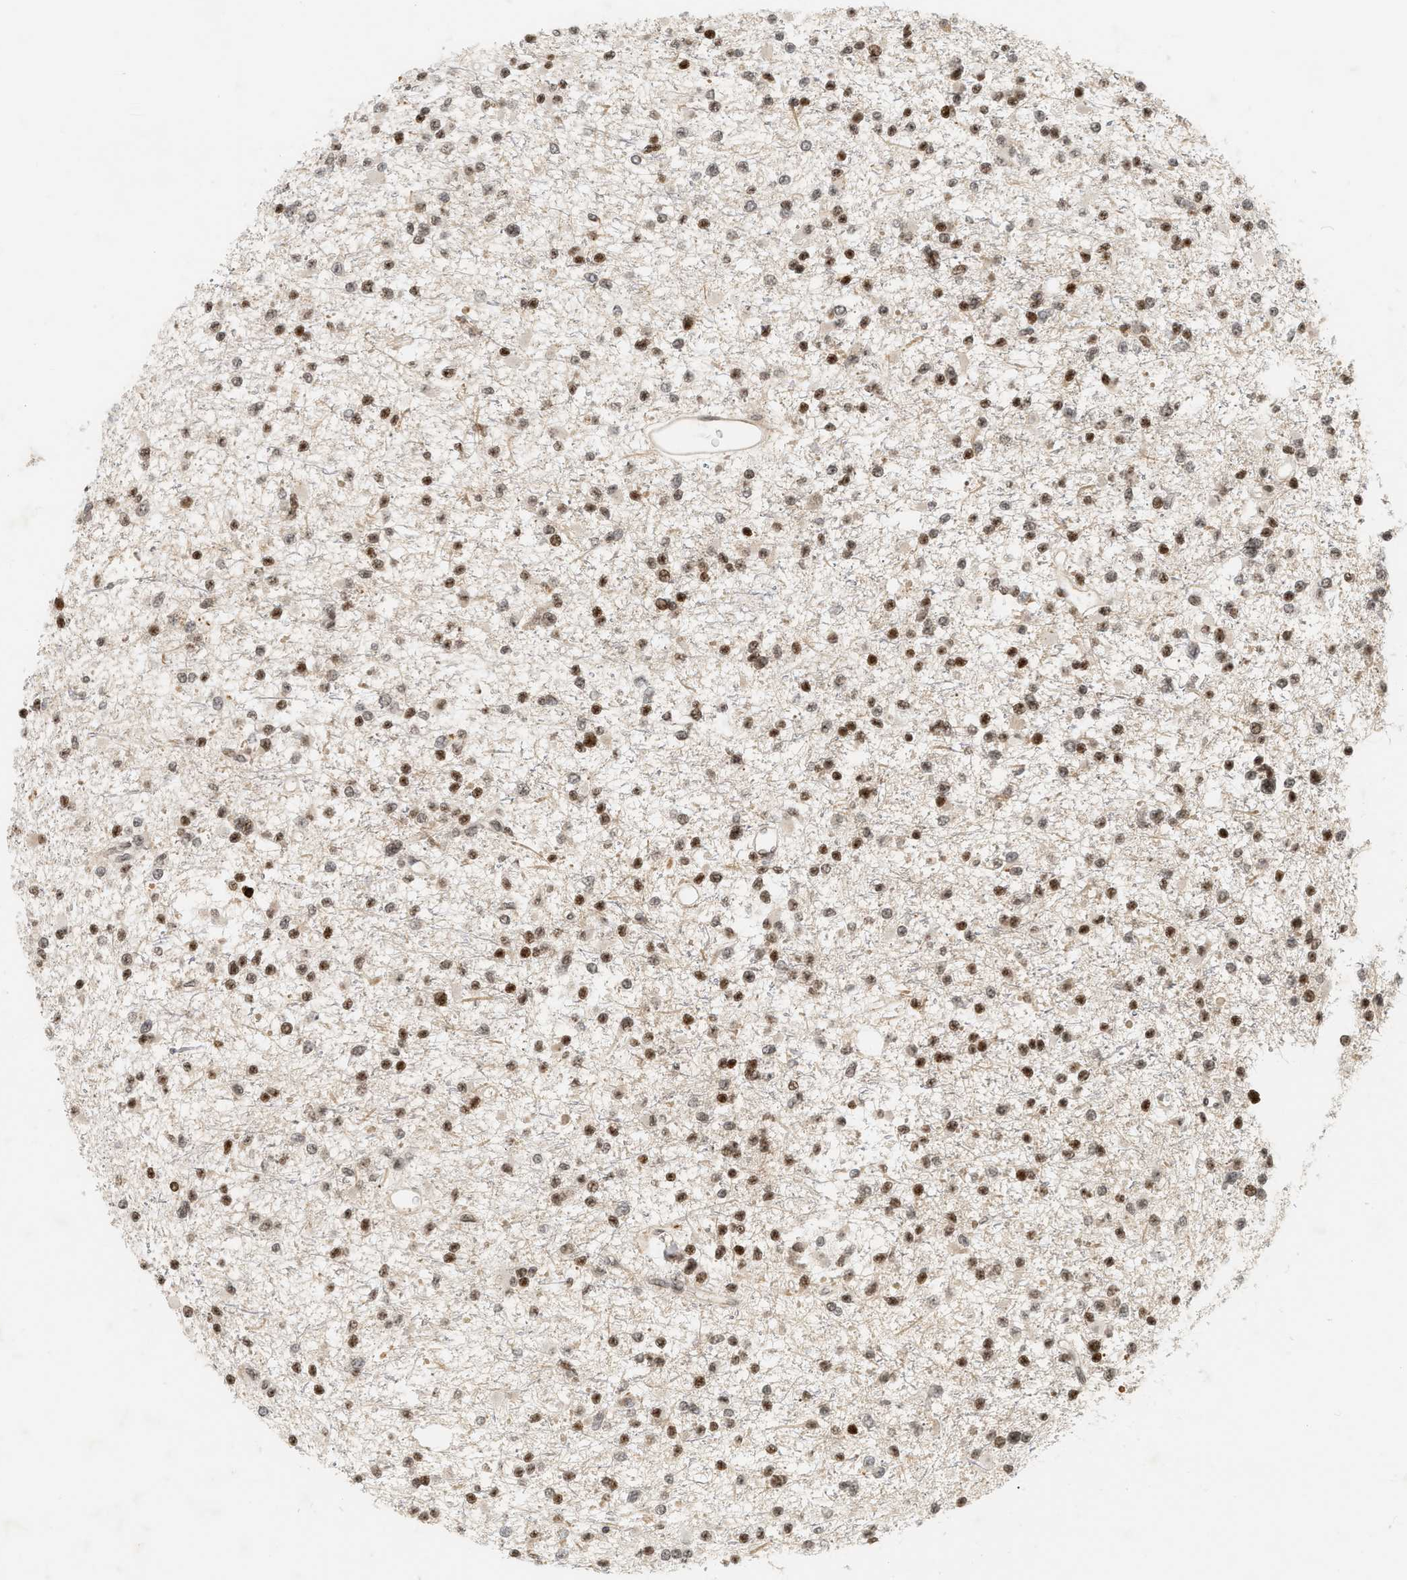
{"staining": {"intensity": "moderate", "quantity": ">75%", "location": "nuclear"}, "tissue": "glioma", "cell_type": "Tumor cells", "image_type": "cancer", "snomed": [{"axis": "morphology", "description": "Glioma, malignant, Low grade"}, {"axis": "topography", "description": "Brain"}], "caption": "Glioma stained with DAB IHC displays medium levels of moderate nuclear positivity in about >75% of tumor cells.", "gene": "NFE2L2", "patient": {"sex": "female", "age": 22}}